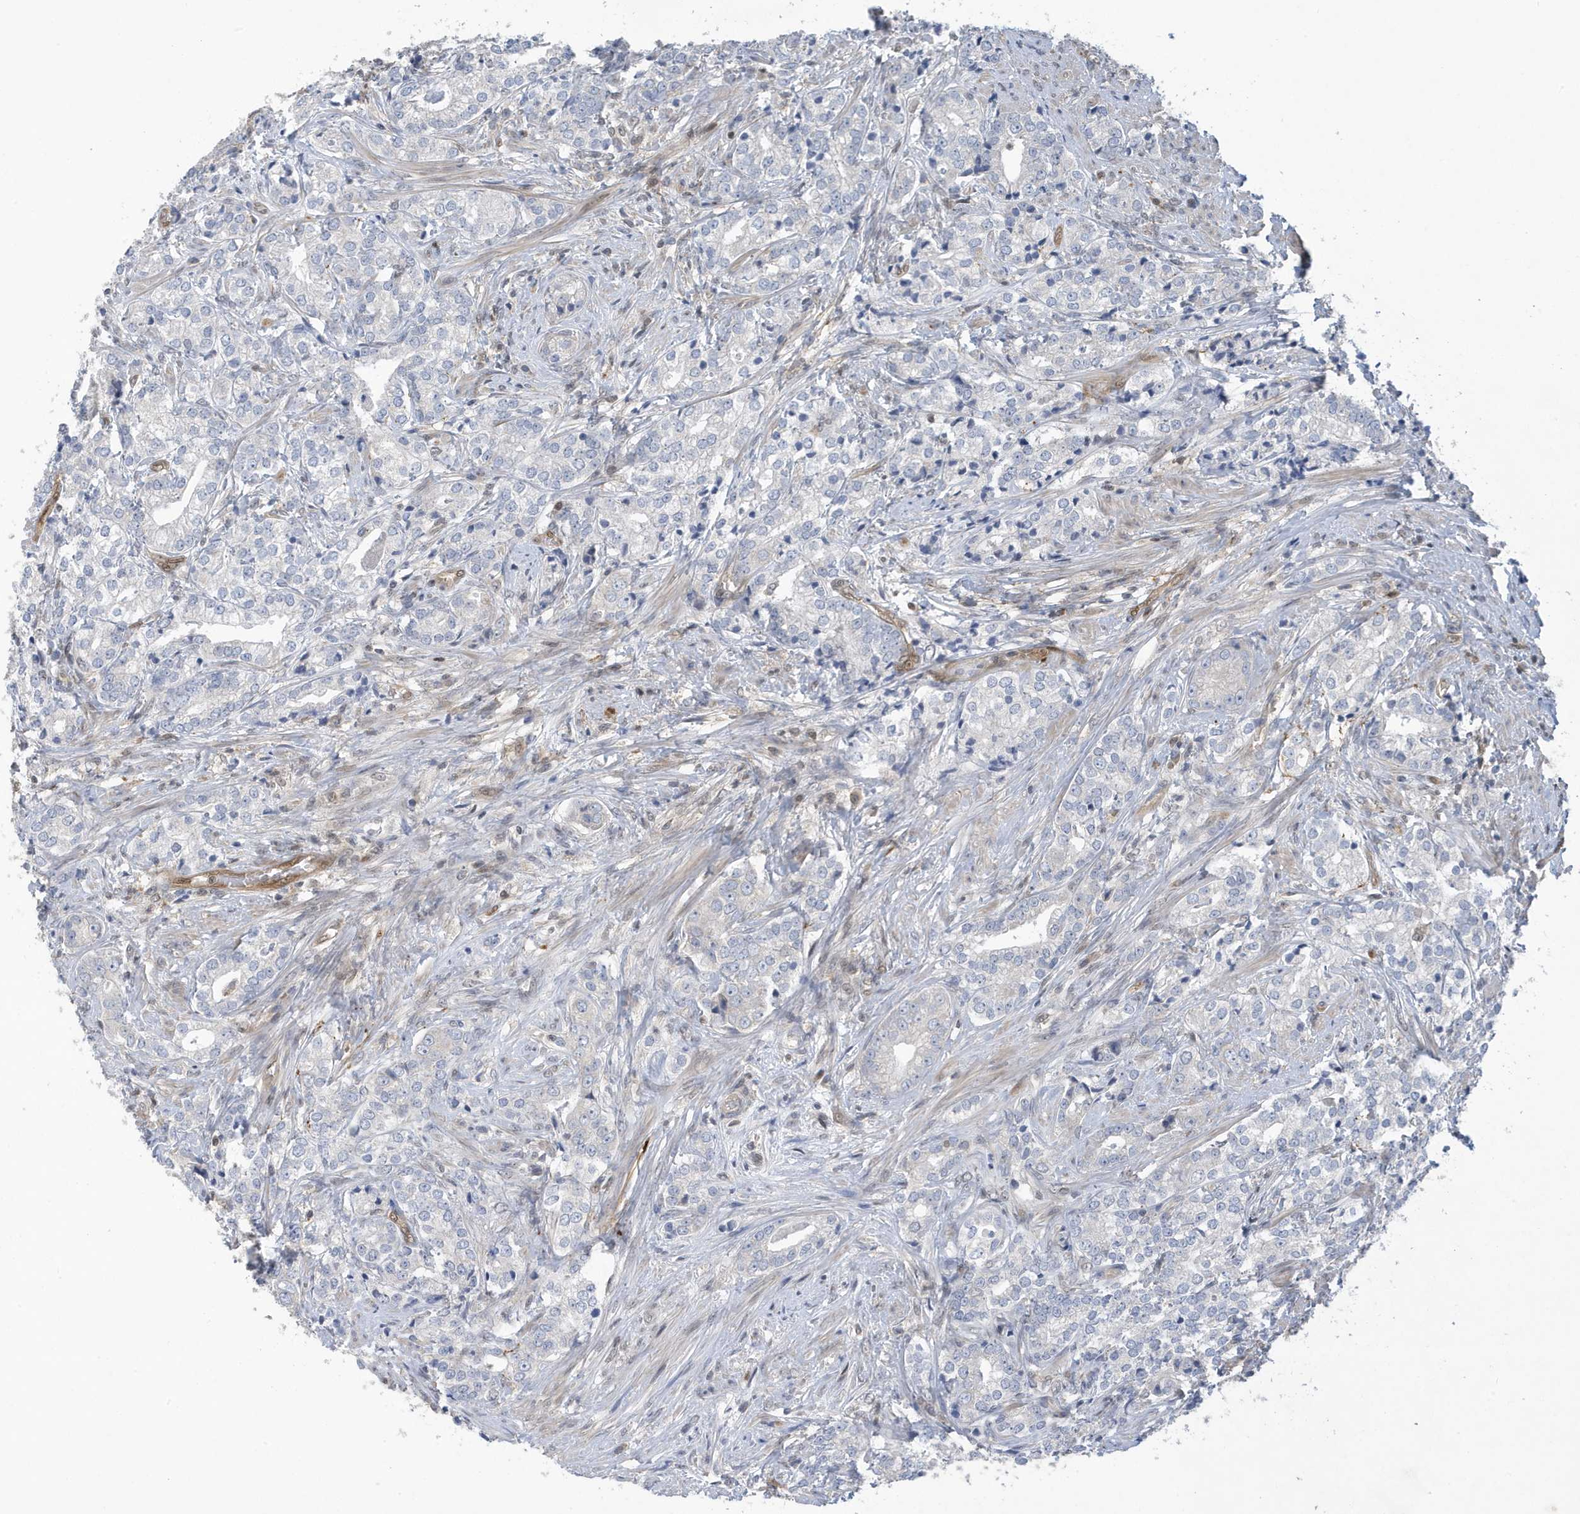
{"staining": {"intensity": "negative", "quantity": "none", "location": "none"}, "tissue": "prostate cancer", "cell_type": "Tumor cells", "image_type": "cancer", "snomed": [{"axis": "morphology", "description": "Adenocarcinoma, High grade"}, {"axis": "topography", "description": "Prostate"}], "caption": "Immunohistochemistry (IHC) micrograph of prostate cancer (adenocarcinoma (high-grade)) stained for a protein (brown), which displays no expression in tumor cells. (DAB (3,3'-diaminobenzidine) IHC visualized using brightfield microscopy, high magnification).", "gene": "NCOA7", "patient": {"sex": "male", "age": 69}}